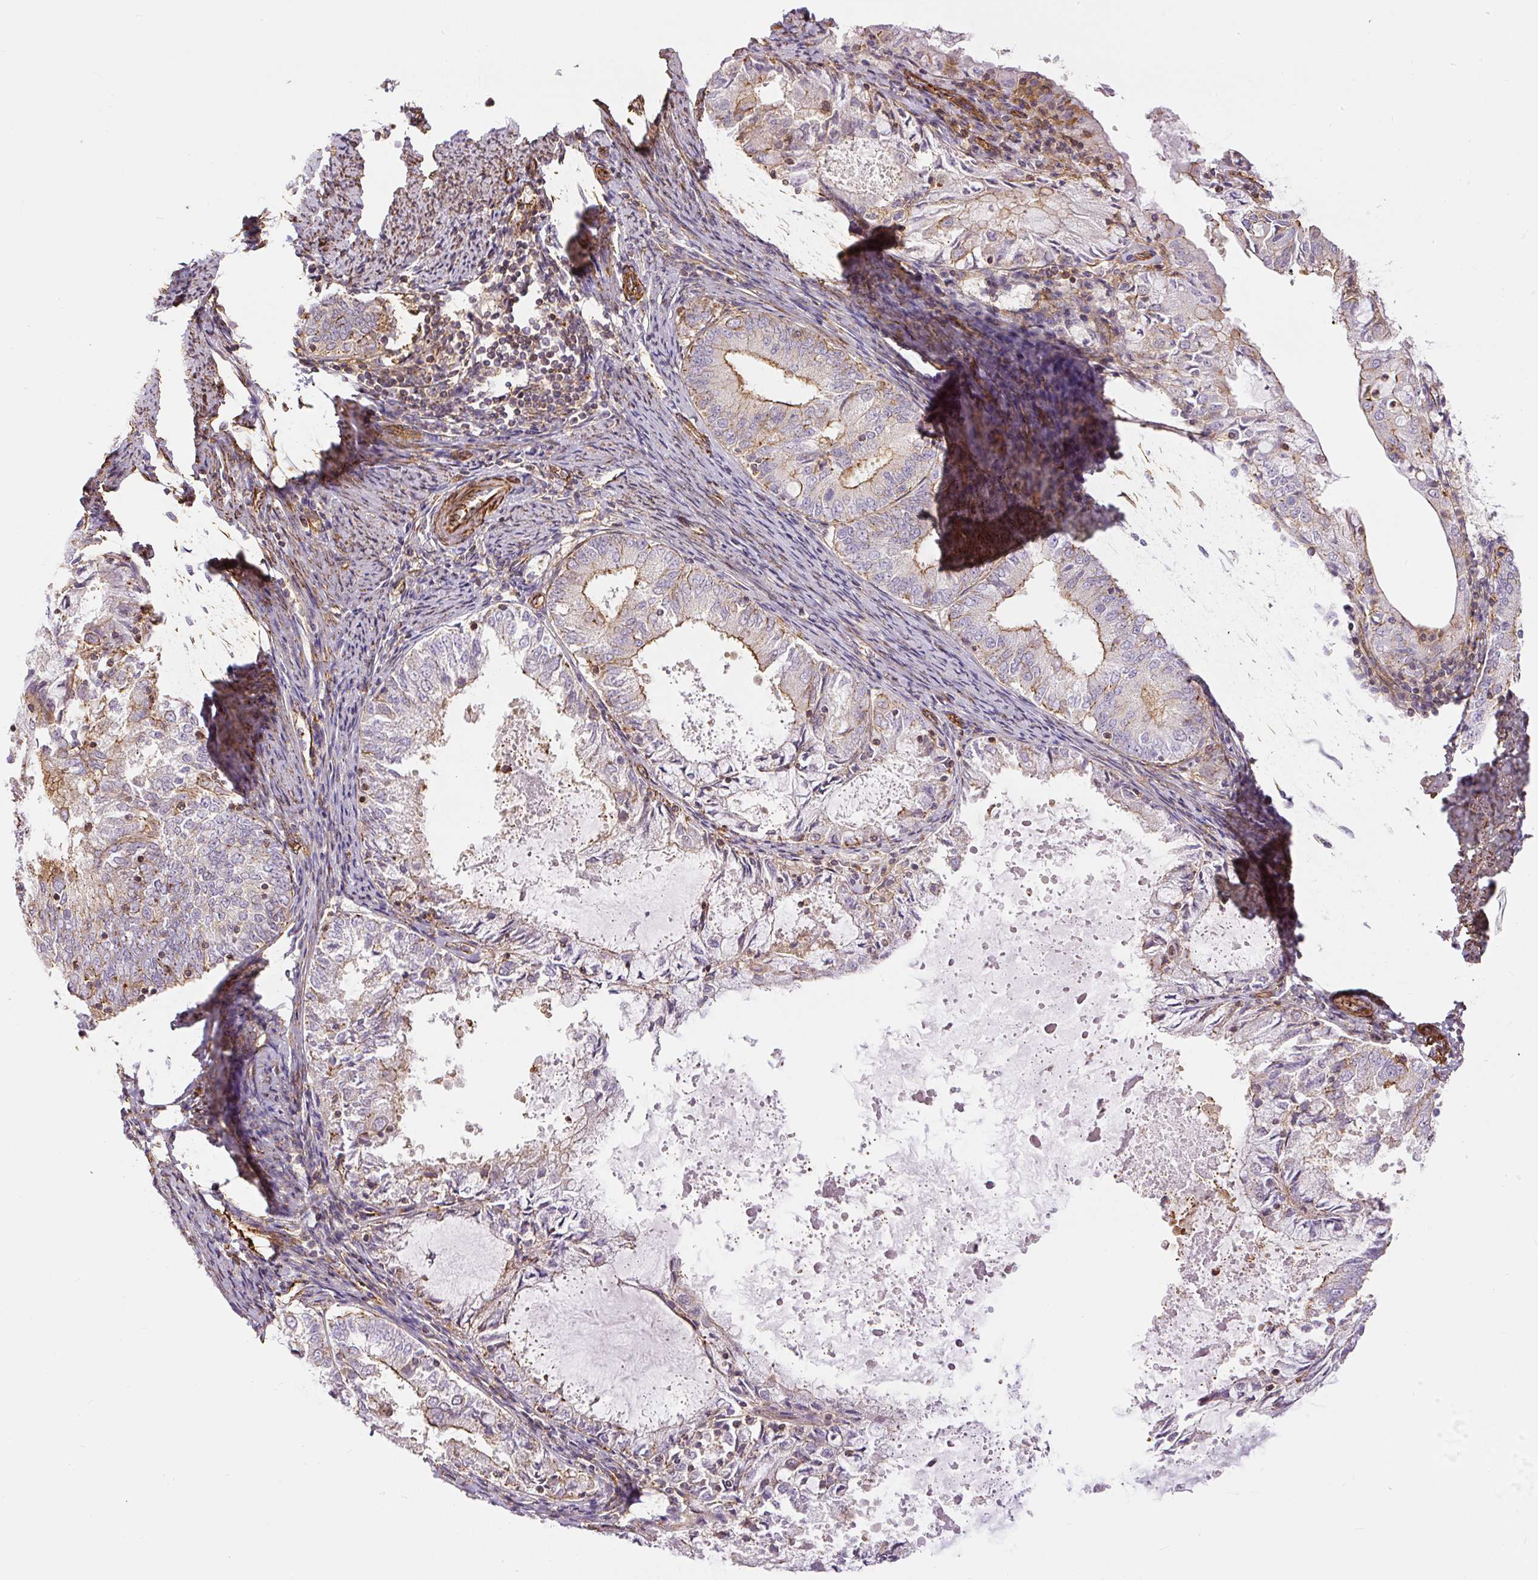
{"staining": {"intensity": "moderate", "quantity": "<25%", "location": "cytoplasmic/membranous"}, "tissue": "endometrial cancer", "cell_type": "Tumor cells", "image_type": "cancer", "snomed": [{"axis": "morphology", "description": "Adenocarcinoma, NOS"}, {"axis": "topography", "description": "Endometrium"}], "caption": "Protein expression analysis of adenocarcinoma (endometrial) shows moderate cytoplasmic/membranous staining in about <25% of tumor cells. (DAB IHC, brown staining for protein, blue staining for nuclei).", "gene": "MYL12A", "patient": {"sex": "female", "age": 57}}